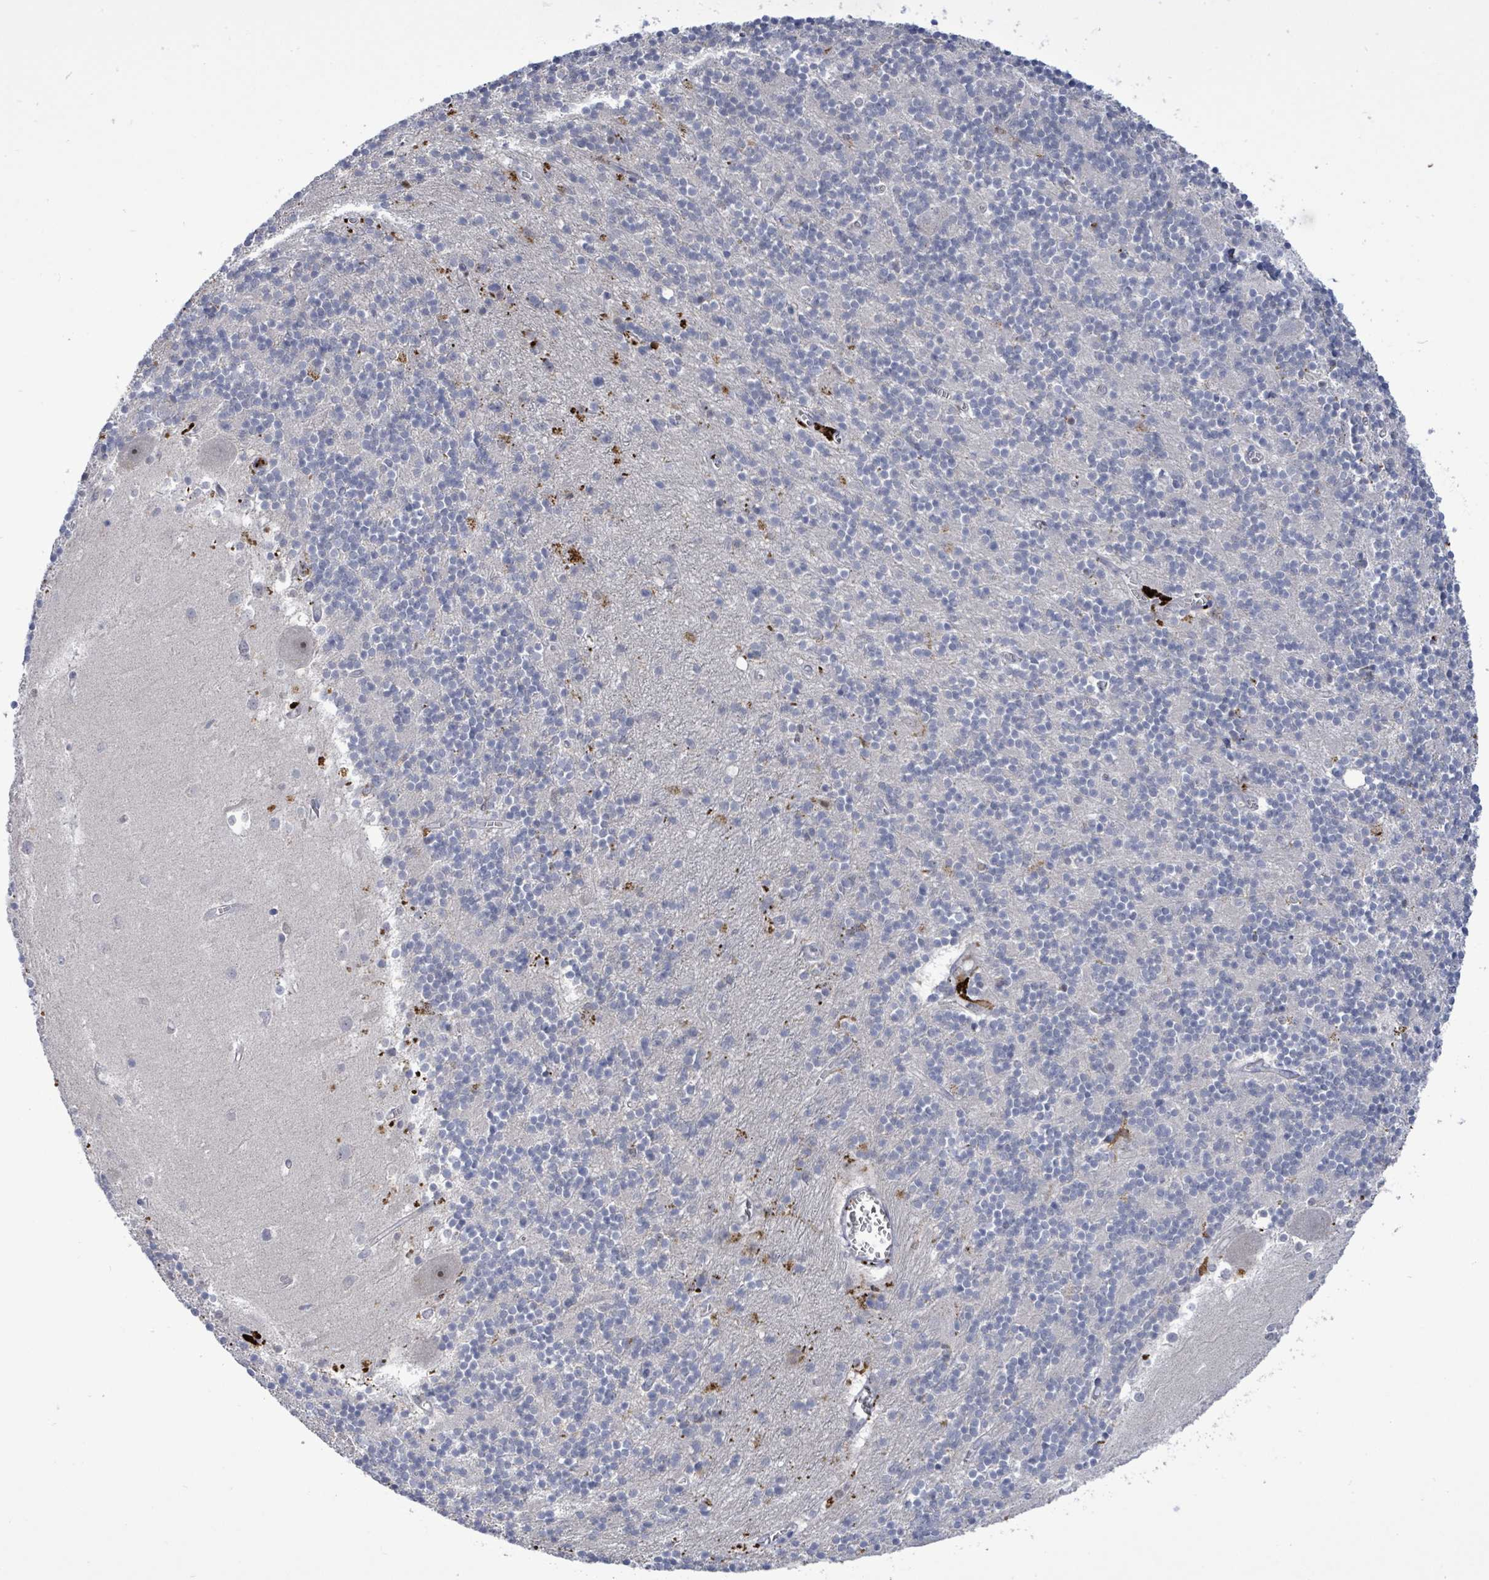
{"staining": {"intensity": "negative", "quantity": "none", "location": "none"}, "tissue": "cerebellum", "cell_type": "Cells in granular layer", "image_type": "normal", "snomed": [{"axis": "morphology", "description": "Normal tissue, NOS"}, {"axis": "topography", "description": "Cerebellum"}], "caption": "A histopathology image of cerebellum stained for a protein shows no brown staining in cells in granular layer. Brightfield microscopy of immunohistochemistry (IHC) stained with DAB (3,3'-diaminobenzidine) (brown) and hematoxylin (blue), captured at high magnification.", "gene": "CT45A10", "patient": {"sex": "male", "age": 54}}